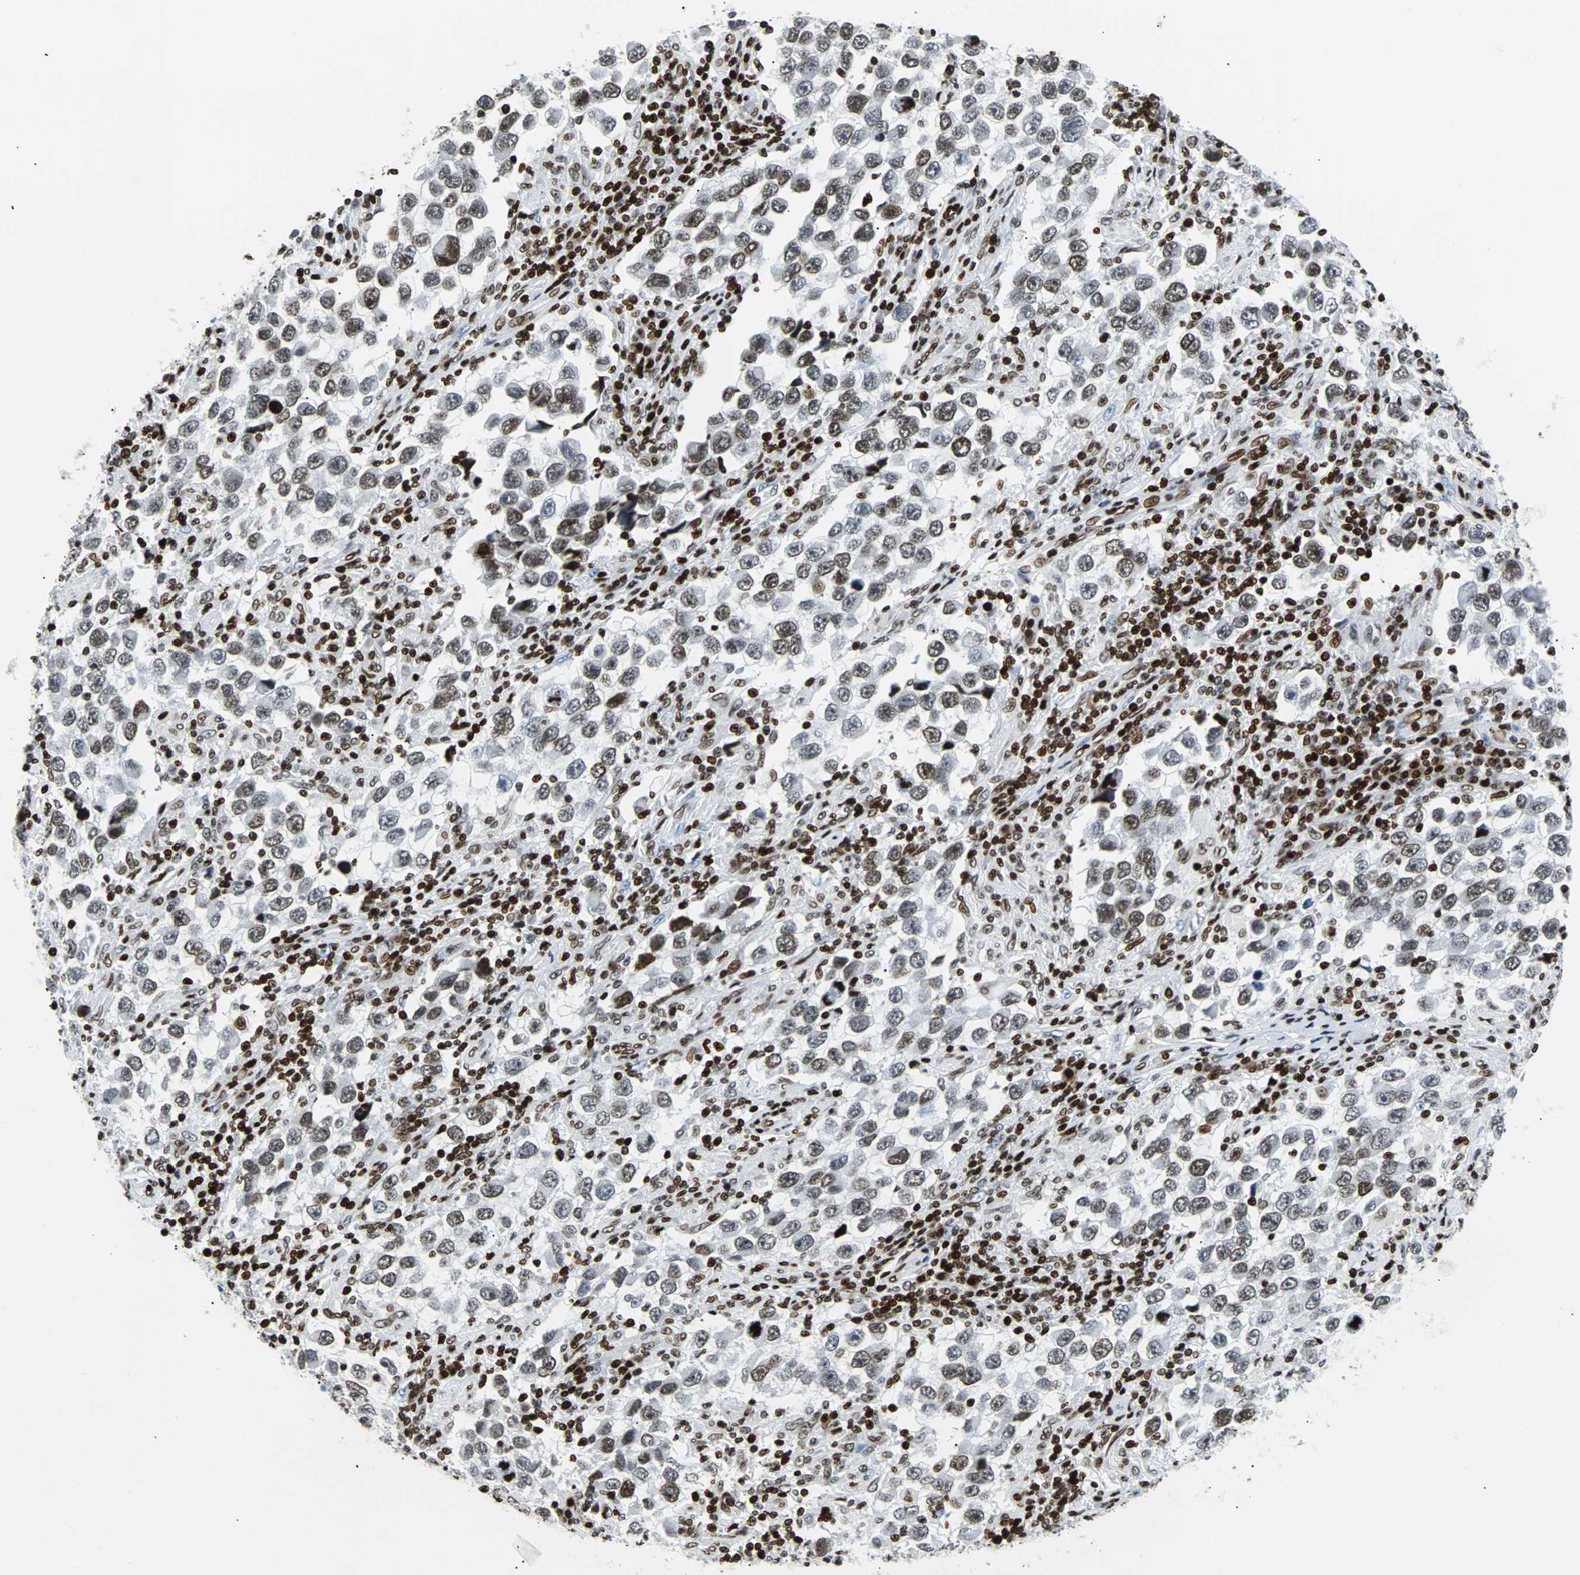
{"staining": {"intensity": "moderate", "quantity": "25%-75%", "location": "nuclear"}, "tissue": "testis cancer", "cell_type": "Tumor cells", "image_type": "cancer", "snomed": [{"axis": "morphology", "description": "Carcinoma, Embryonal, NOS"}, {"axis": "topography", "description": "Testis"}], "caption": "Immunohistochemical staining of human testis embryonal carcinoma demonstrates medium levels of moderate nuclear protein expression in approximately 25%-75% of tumor cells. The staining was performed using DAB (3,3'-diaminobenzidine) to visualize the protein expression in brown, while the nuclei were stained in blue with hematoxylin (Magnification: 20x).", "gene": "ZNF131", "patient": {"sex": "male", "age": 21}}